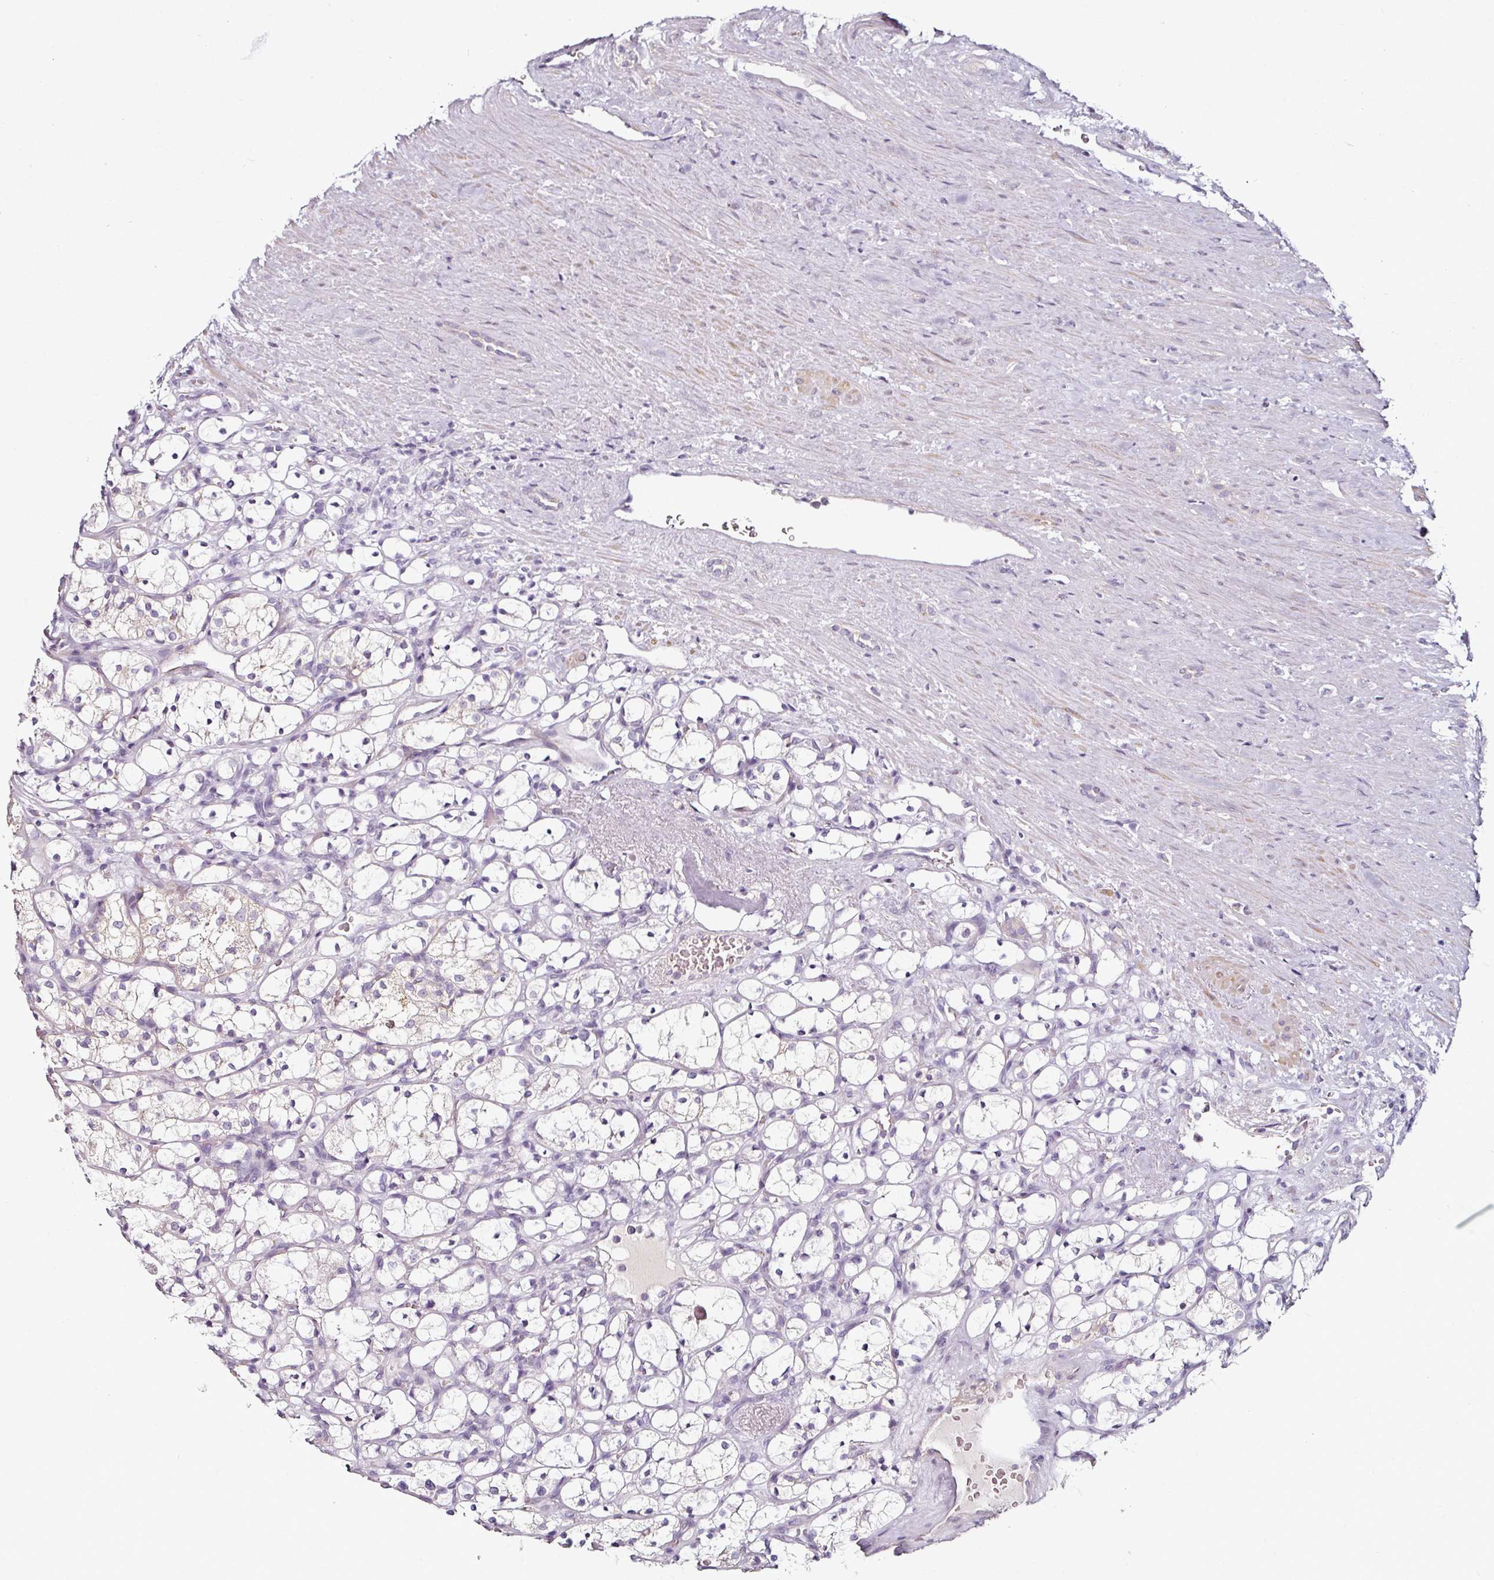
{"staining": {"intensity": "negative", "quantity": "none", "location": "none"}, "tissue": "renal cancer", "cell_type": "Tumor cells", "image_type": "cancer", "snomed": [{"axis": "morphology", "description": "Adenocarcinoma, NOS"}, {"axis": "topography", "description": "Kidney"}], "caption": "Immunohistochemistry photomicrograph of neoplastic tissue: renal cancer stained with DAB (3,3'-diaminobenzidine) shows no significant protein positivity in tumor cells.", "gene": "CAP2", "patient": {"sex": "female", "age": 69}}